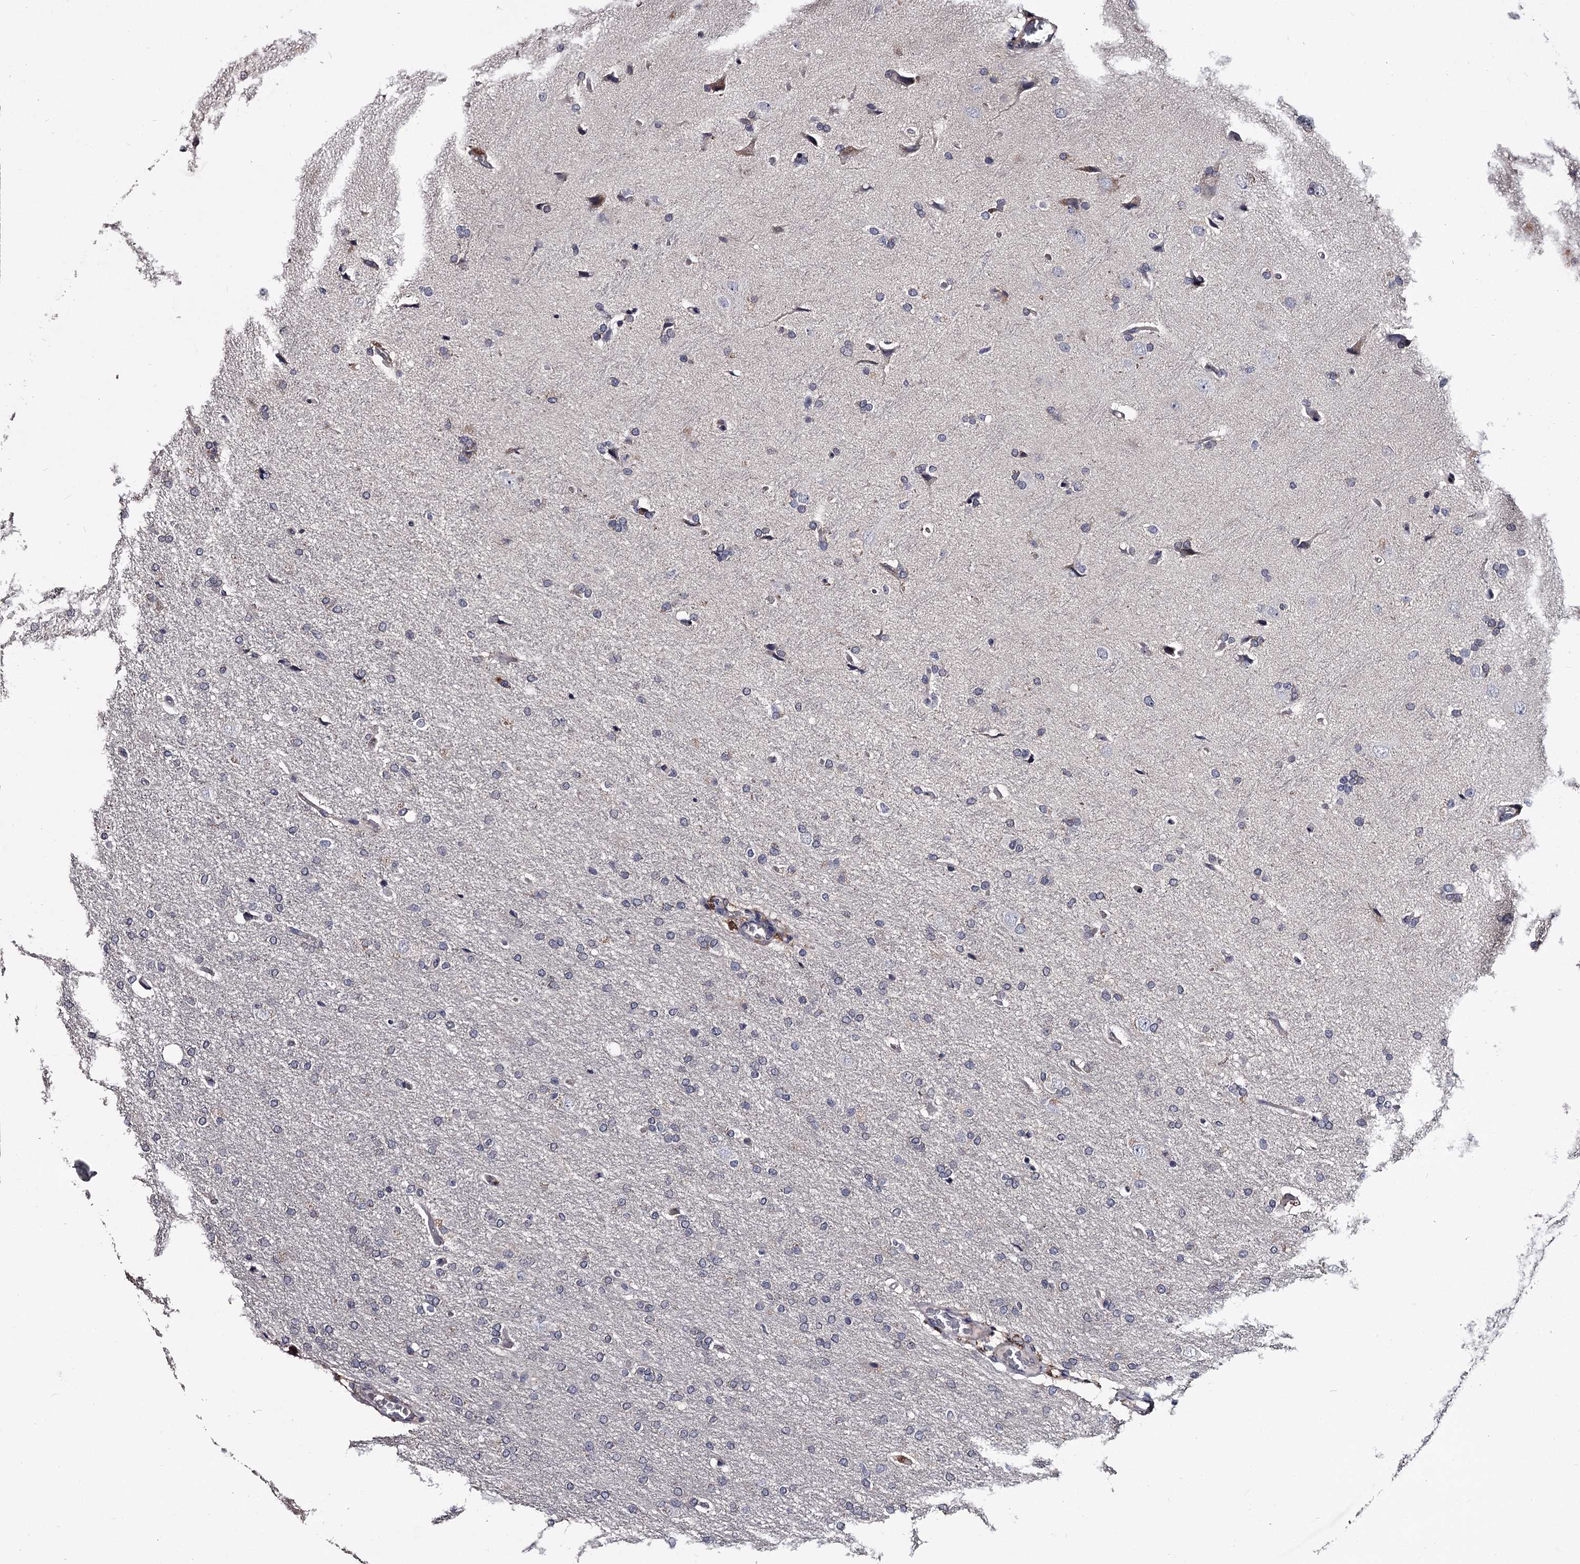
{"staining": {"intensity": "negative", "quantity": "none", "location": "none"}, "tissue": "glioma", "cell_type": "Tumor cells", "image_type": "cancer", "snomed": [{"axis": "morphology", "description": "Glioma, malignant, High grade"}, {"axis": "topography", "description": "Brain"}], "caption": "Immunohistochemistry photomicrograph of human malignant glioma (high-grade) stained for a protein (brown), which shows no positivity in tumor cells.", "gene": "GSTO1", "patient": {"sex": "male", "age": 72}}